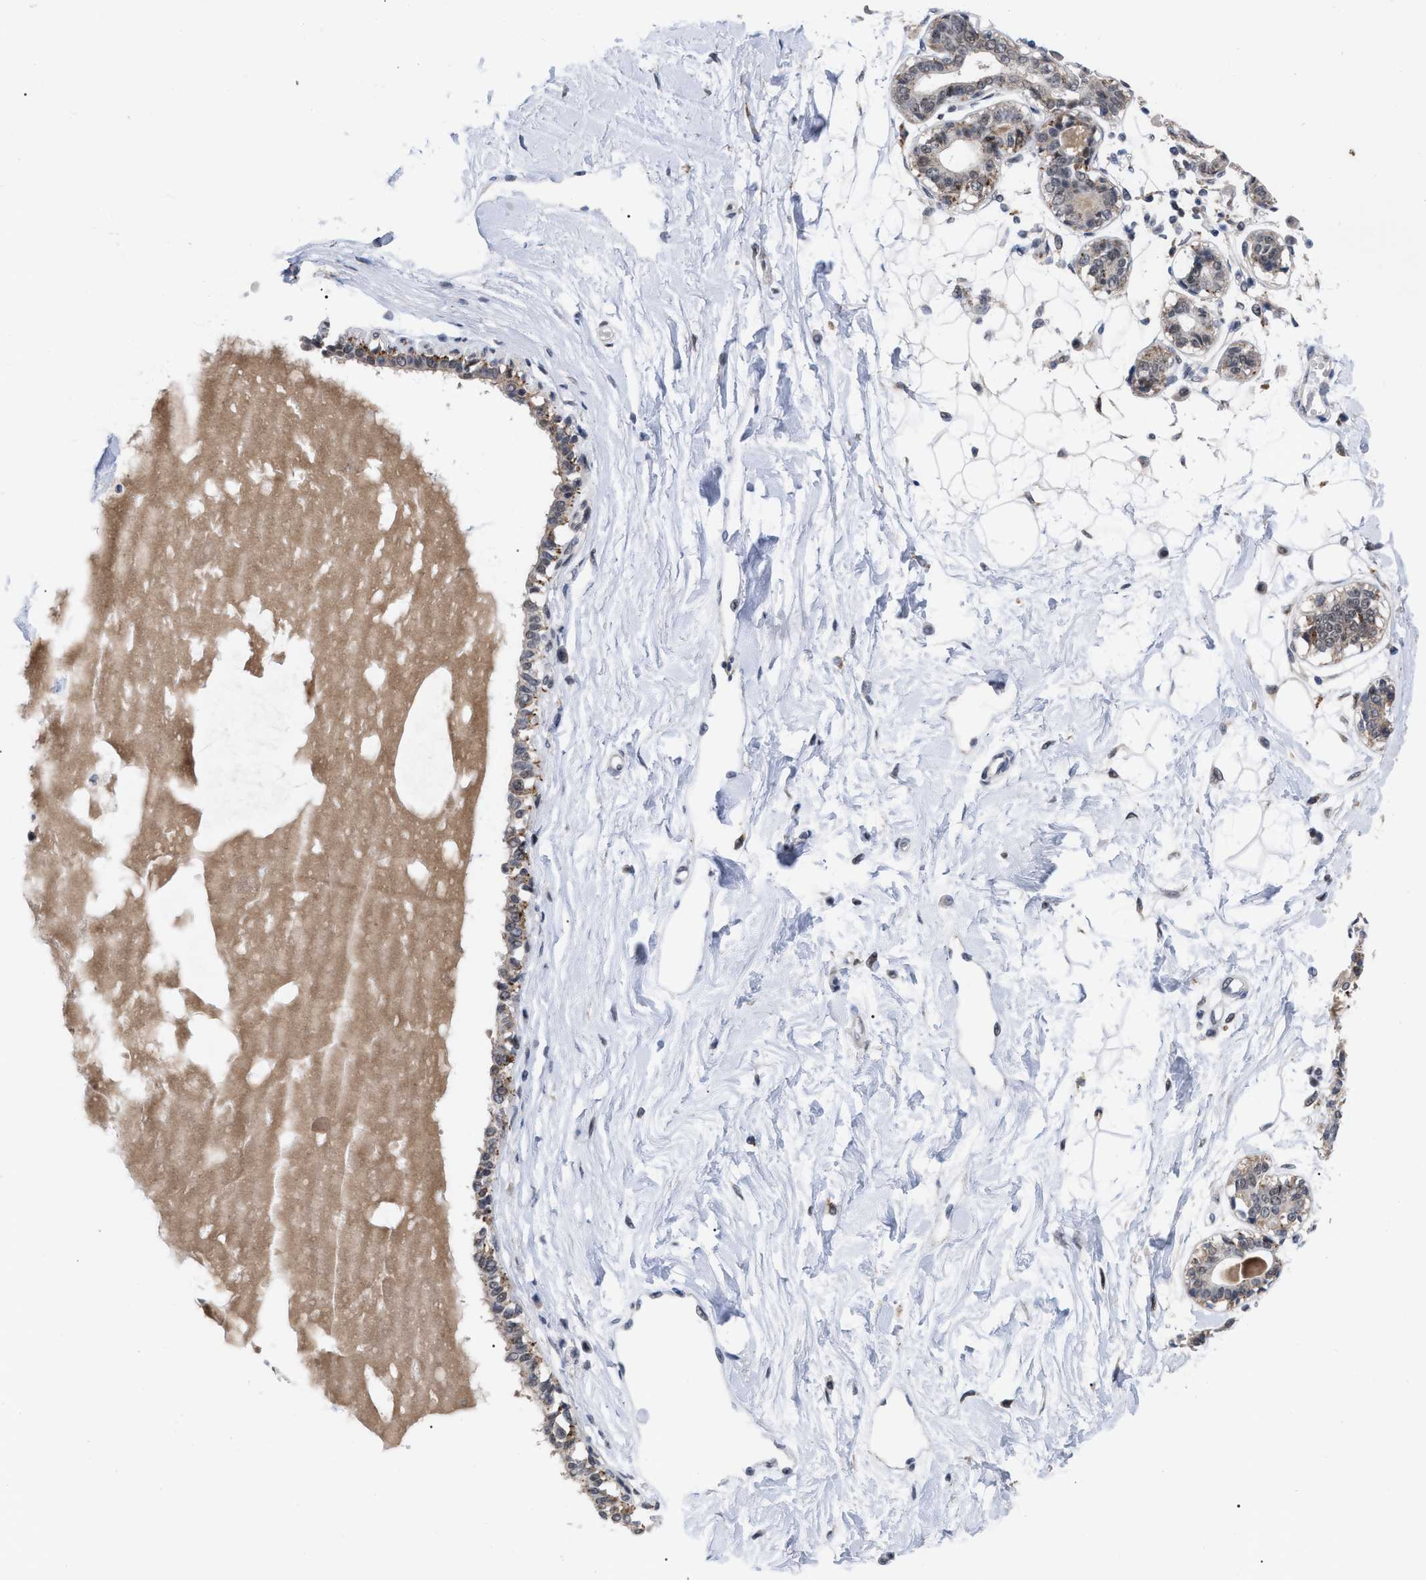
{"staining": {"intensity": "negative", "quantity": "none", "location": "none"}, "tissue": "breast", "cell_type": "Adipocytes", "image_type": "normal", "snomed": [{"axis": "morphology", "description": "Normal tissue, NOS"}, {"axis": "topography", "description": "Breast"}], "caption": "This is an immunohistochemistry image of unremarkable breast. There is no staining in adipocytes.", "gene": "UPF1", "patient": {"sex": "female", "age": 45}}